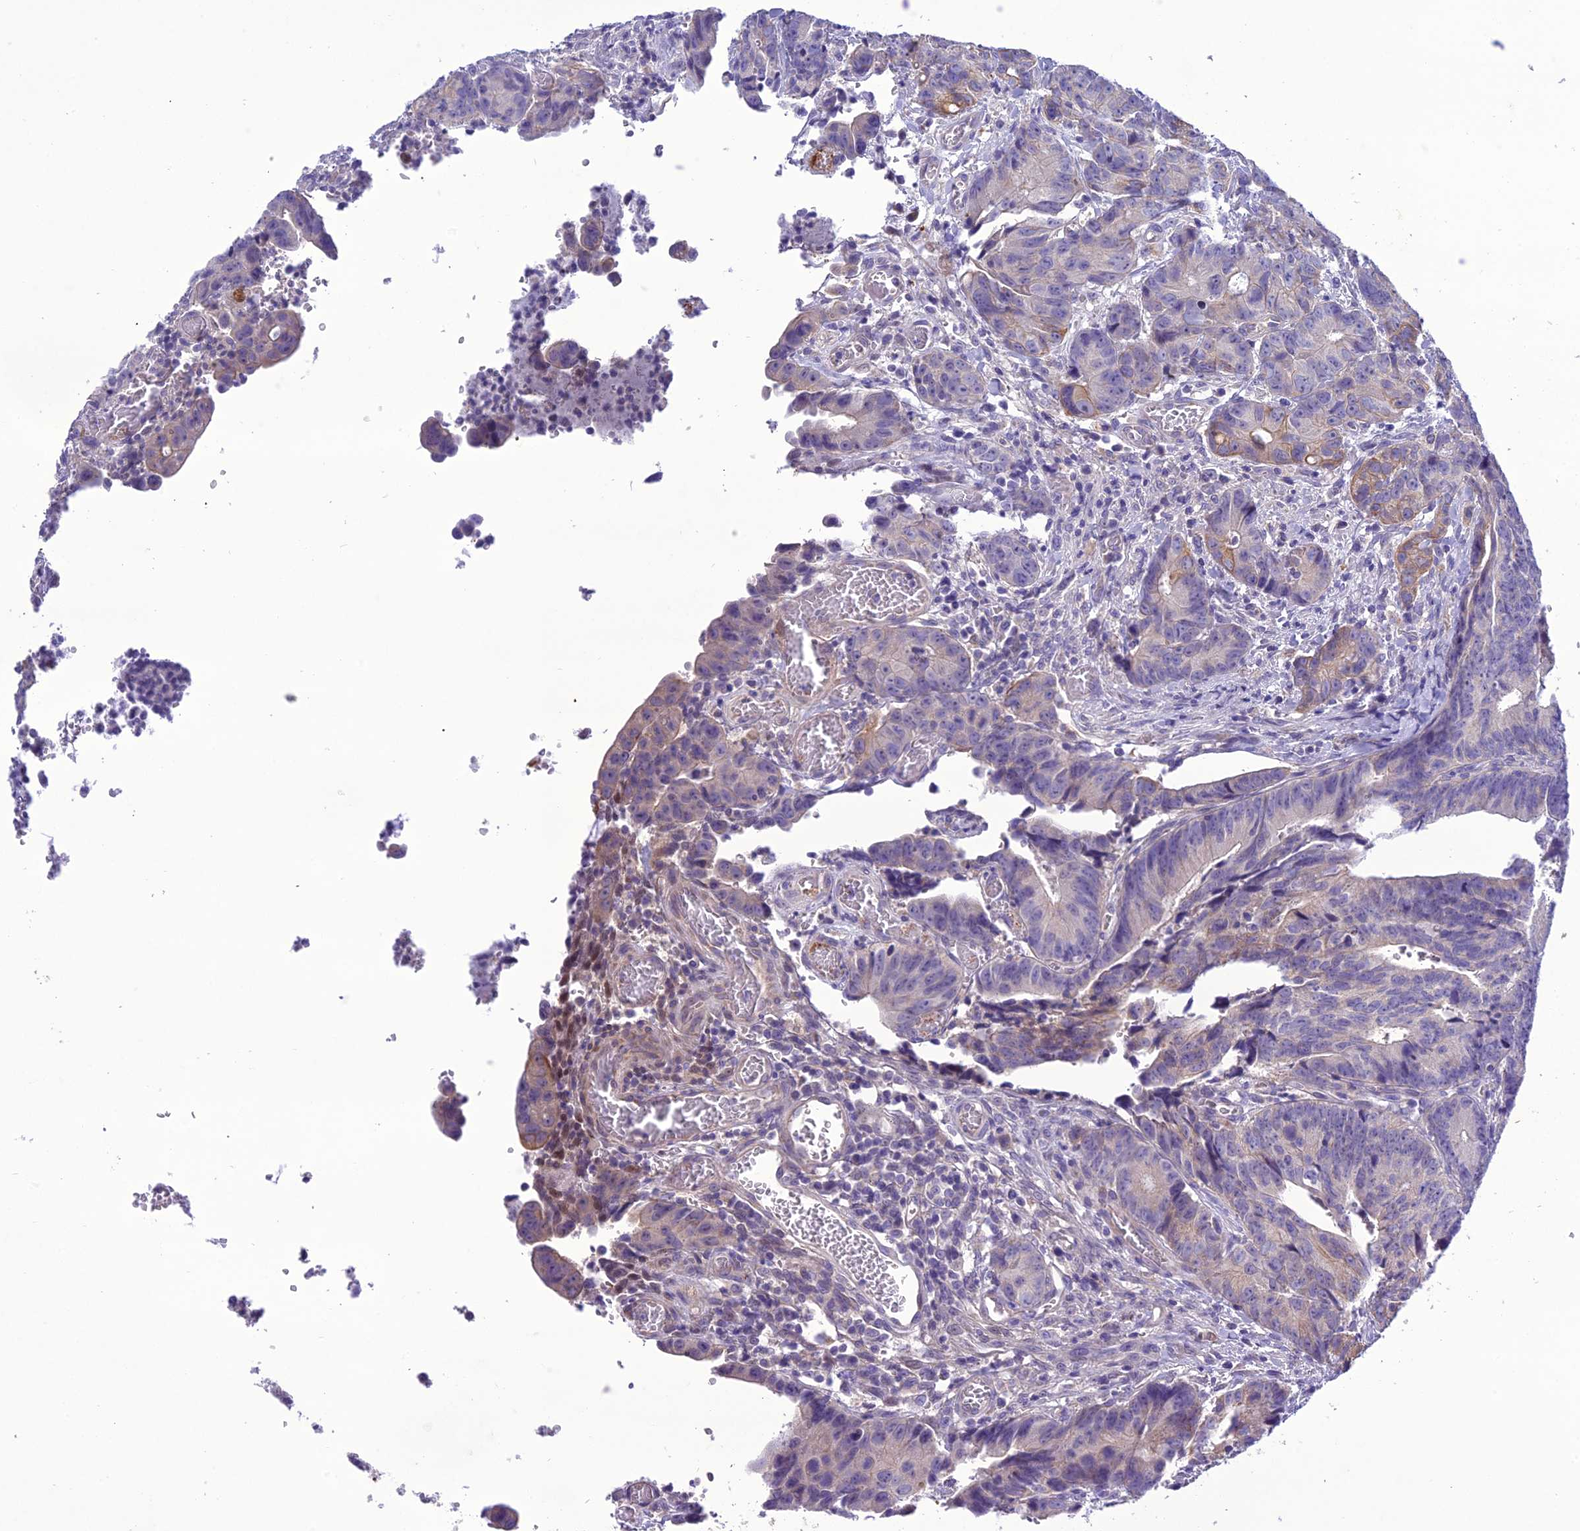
{"staining": {"intensity": "weak", "quantity": "<25%", "location": "cytoplasmic/membranous"}, "tissue": "colorectal cancer", "cell_type": "Tumor cells", "image_type": "cancer", "snomed": [{"axis": "morphology", "description": "Adenocarcinoma, NOS"}, {"axis": "topography", "description": "Colon"}], "caption": "A photomicrograph of human colorectal adenocarcinoma is negative for staining in tumor cells. (Brightfield microscopy of DAB (3,3'-diaminobenzidine) IHC at high magnification).", "gene": "SCRT1", "patient": {"sex": "female", "age": 57}}